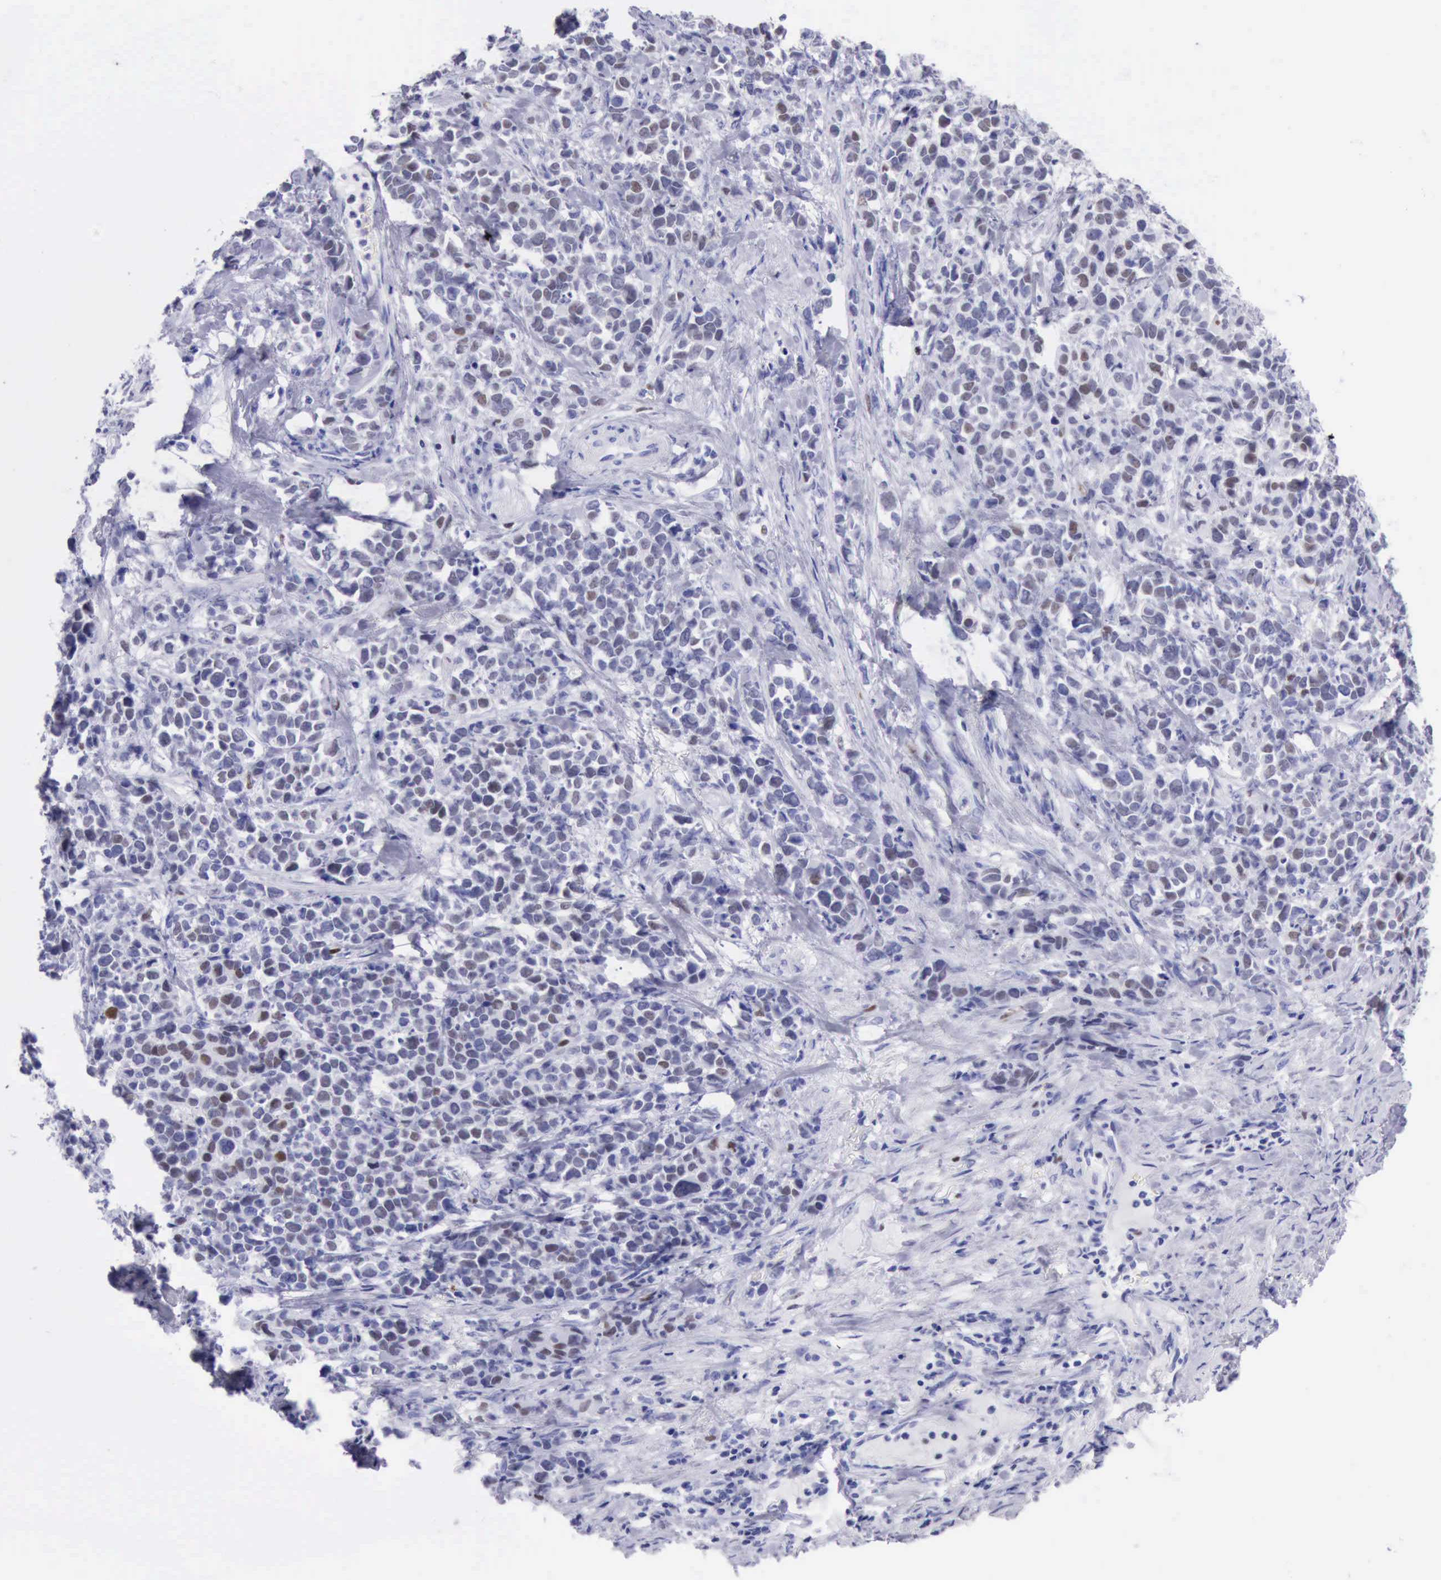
{"staining": {"intensity": "weak", "quantity": "<25%", "location": "nuclear"}, "tissue": "stomach cancer", "cell_type": "Tumor cells", "image_type": "cancer", "snomed": [{"axis": "morphology", "description": "Adenocarcinoma, NOS"}, {"axis": "topography", "description": "Stomach, upper"}], "caption": "Immunohistochemistry of stomach cancer reveals no expression in tumor cells.", "gene": "MCM2", "patient": {"sex": "male", "age": 71}}